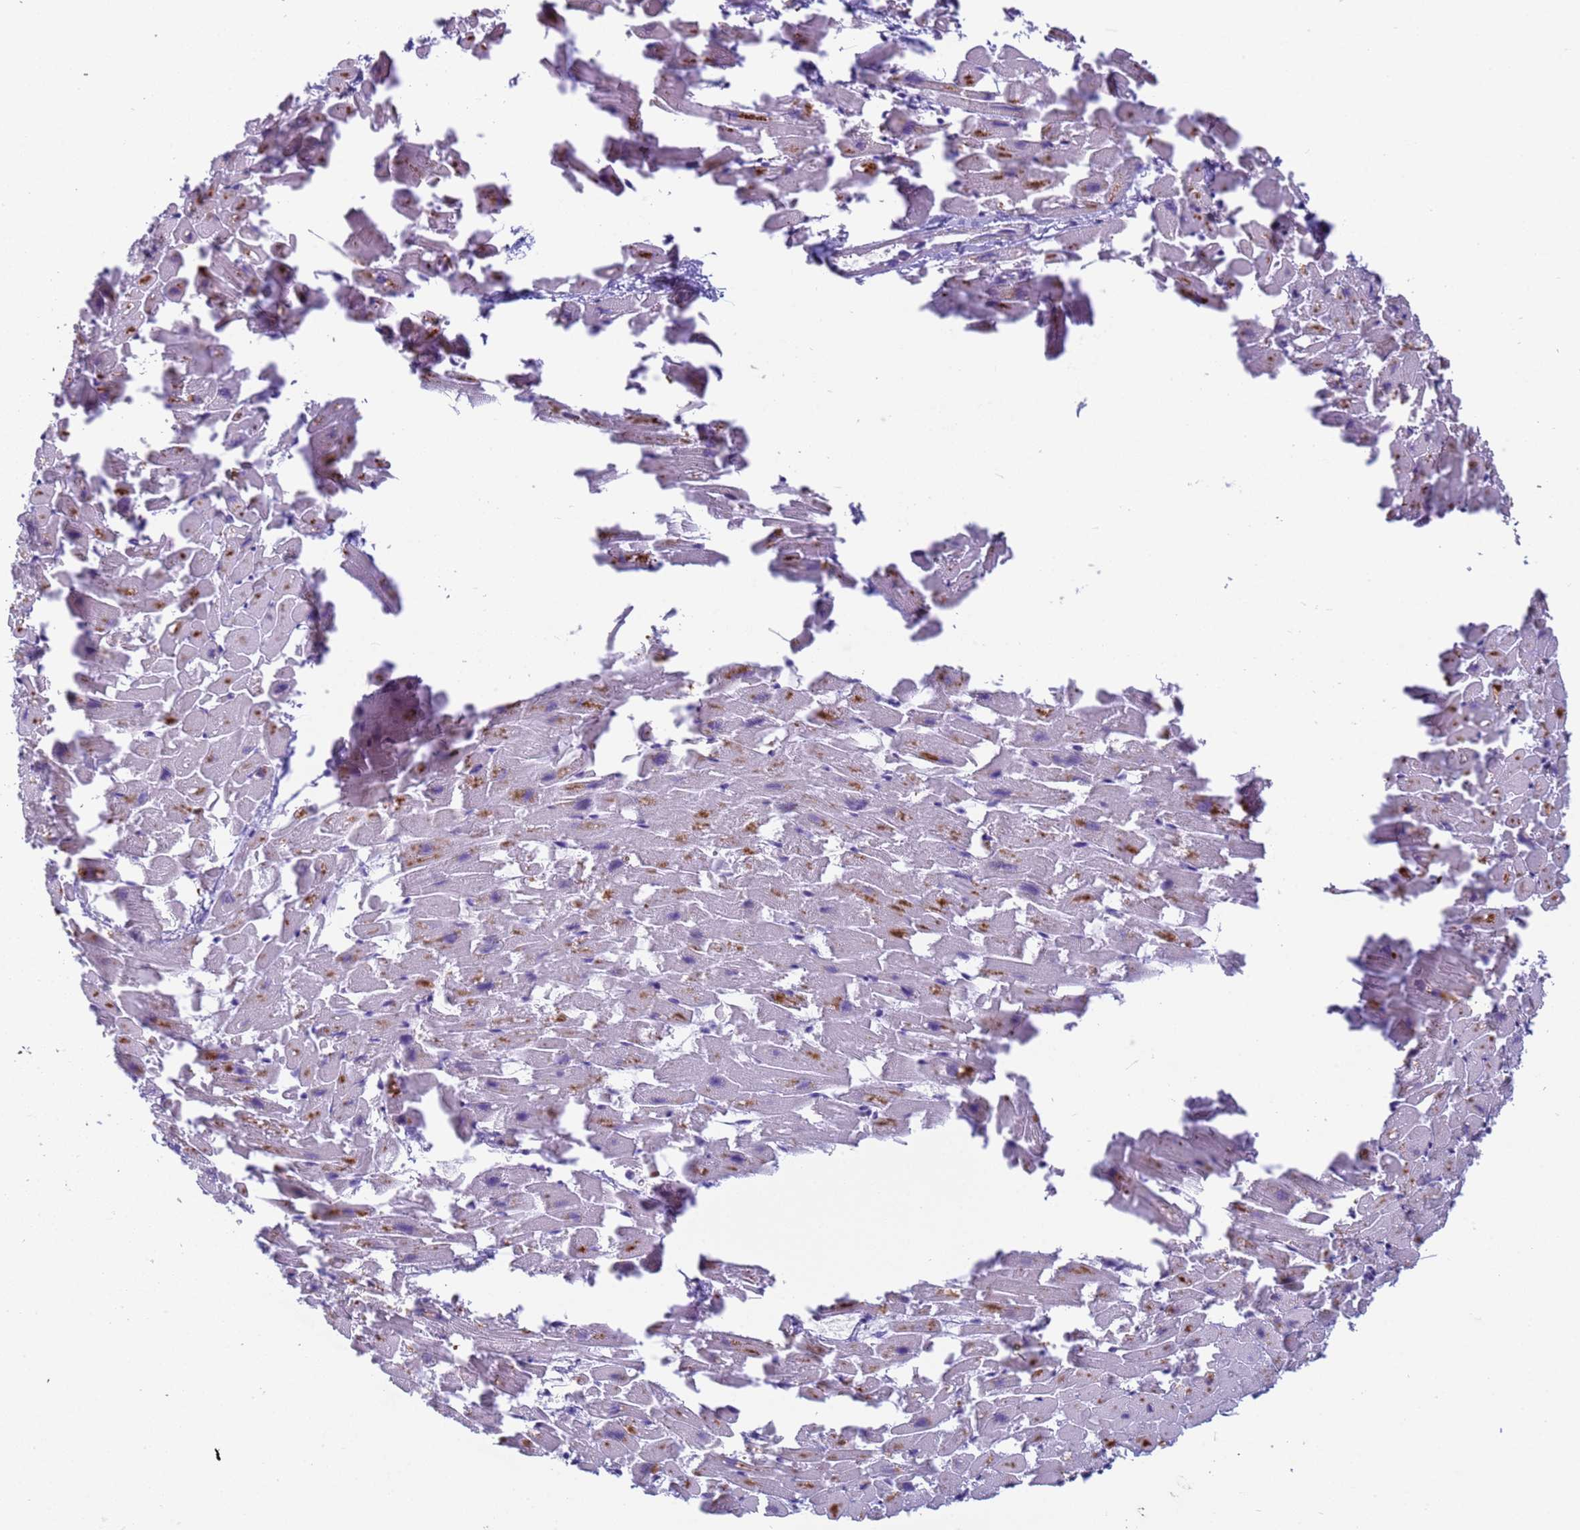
{"staining": {"intensity": "negative", "quantity": "none", "location": "none"}, "tissue": "heart muscle", "cell_type": "Cardiomyocytes", "image_type": "normal", "snomed": [{"axis": "morphology", "description": "Normal tissue, NOS"}, {"axis": "topography", "description": "Heart"}], "caption": "High power microscopy histopathology image of an immunohistochemistry photomicrograph of unremarkable heart muscle, revealing no significant staining in cardiomyocytes.", "gene": "VWA3A", "patient": {"sex": "female", "age": 64}}